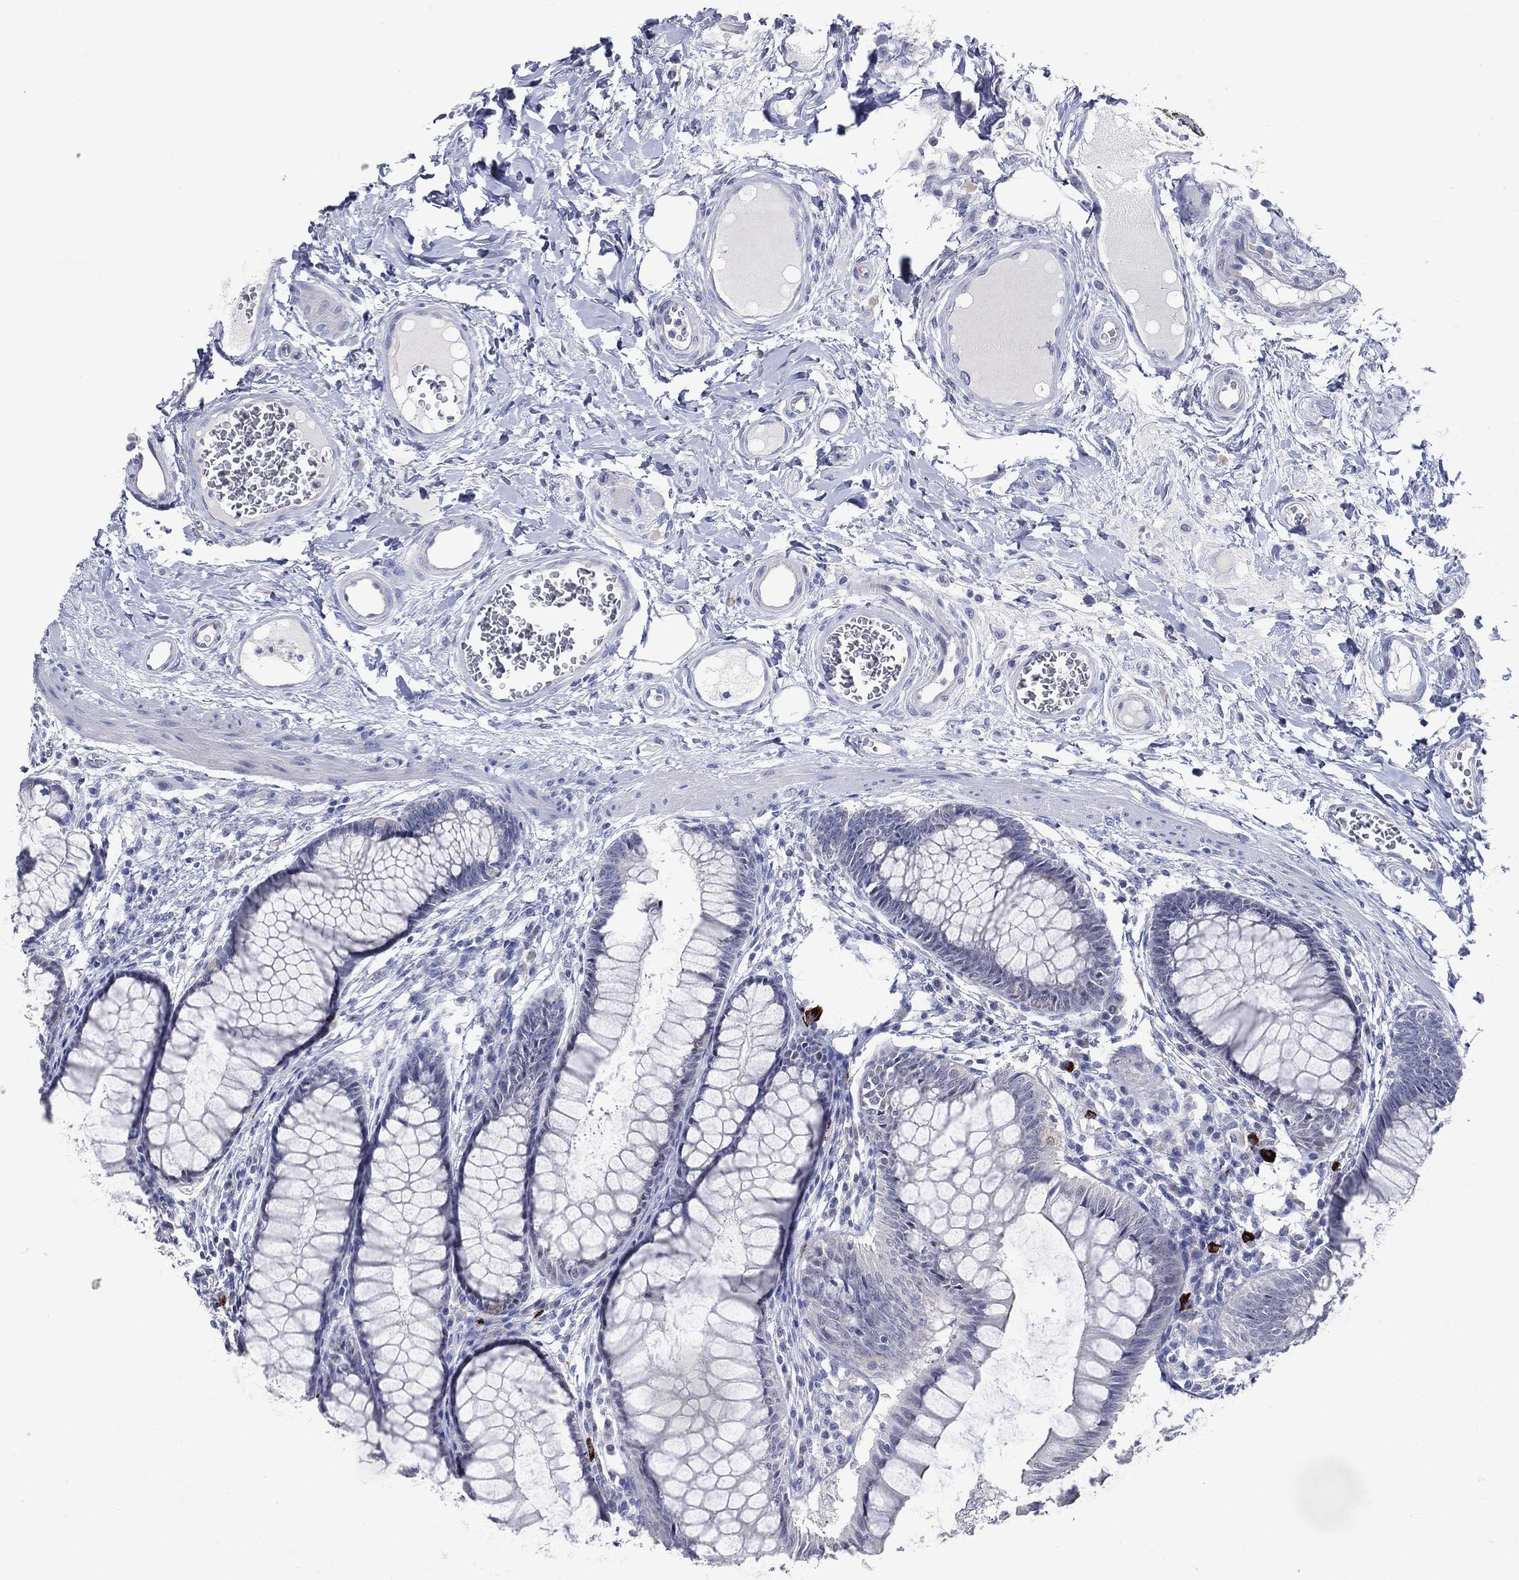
{"staining": {"intensity": "negative", "quantity": "none", "location": "none"}, "tissue": "colon", "cell_type": "Endothelial cells", "image_type": "normal", "snomed": [{"axis": "morphology", "description": "Normal tissue, NOS"}, {"axis": "topography", "description": "Colon"}], "caption": "An IHC photomicrograph of unremarkable colon is shown. There is no staining in endothelial cells of colon.", "gene": "DNAH6", "patient": {"sex": "female", "age": 65}}